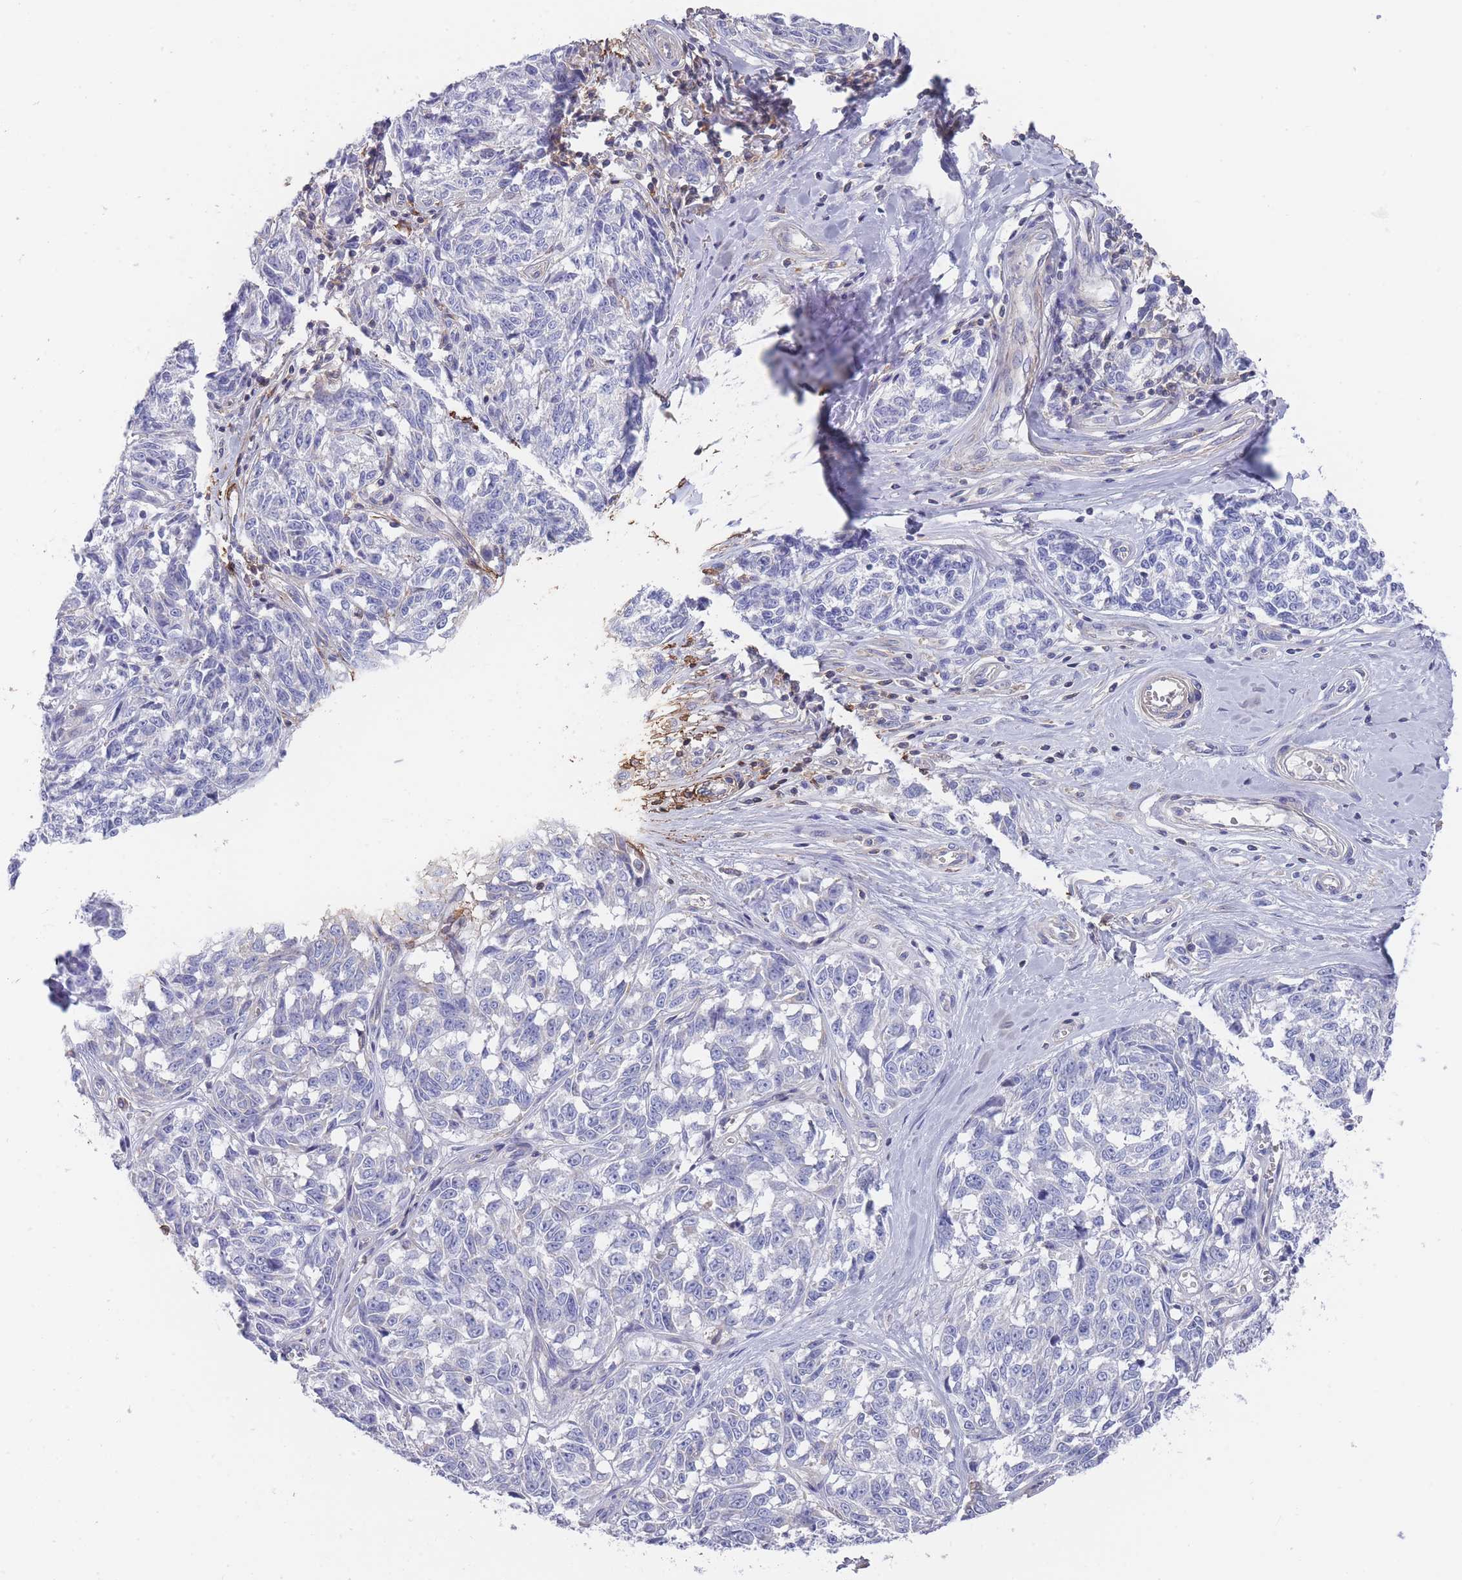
{"staining": {"intensity": "negative", "quantity": "none", "location": "none"}, "tissue": "melanoma", "cell_type": "Tumor cells", "image_type": "cancer", "snomed": [{"axis": "morphology", "description": "Normal tissue, NOS"}, {"axis": "morphology", "description": "Malignant melanoma, NOS"}, {"axis": "topography", "description": "Skin"}], "caption": "Tumor cells show no significant protein expression in malignant melanoma.", "gene": "SCCPDH", "patient": {"sex": "female", "age": 64}}